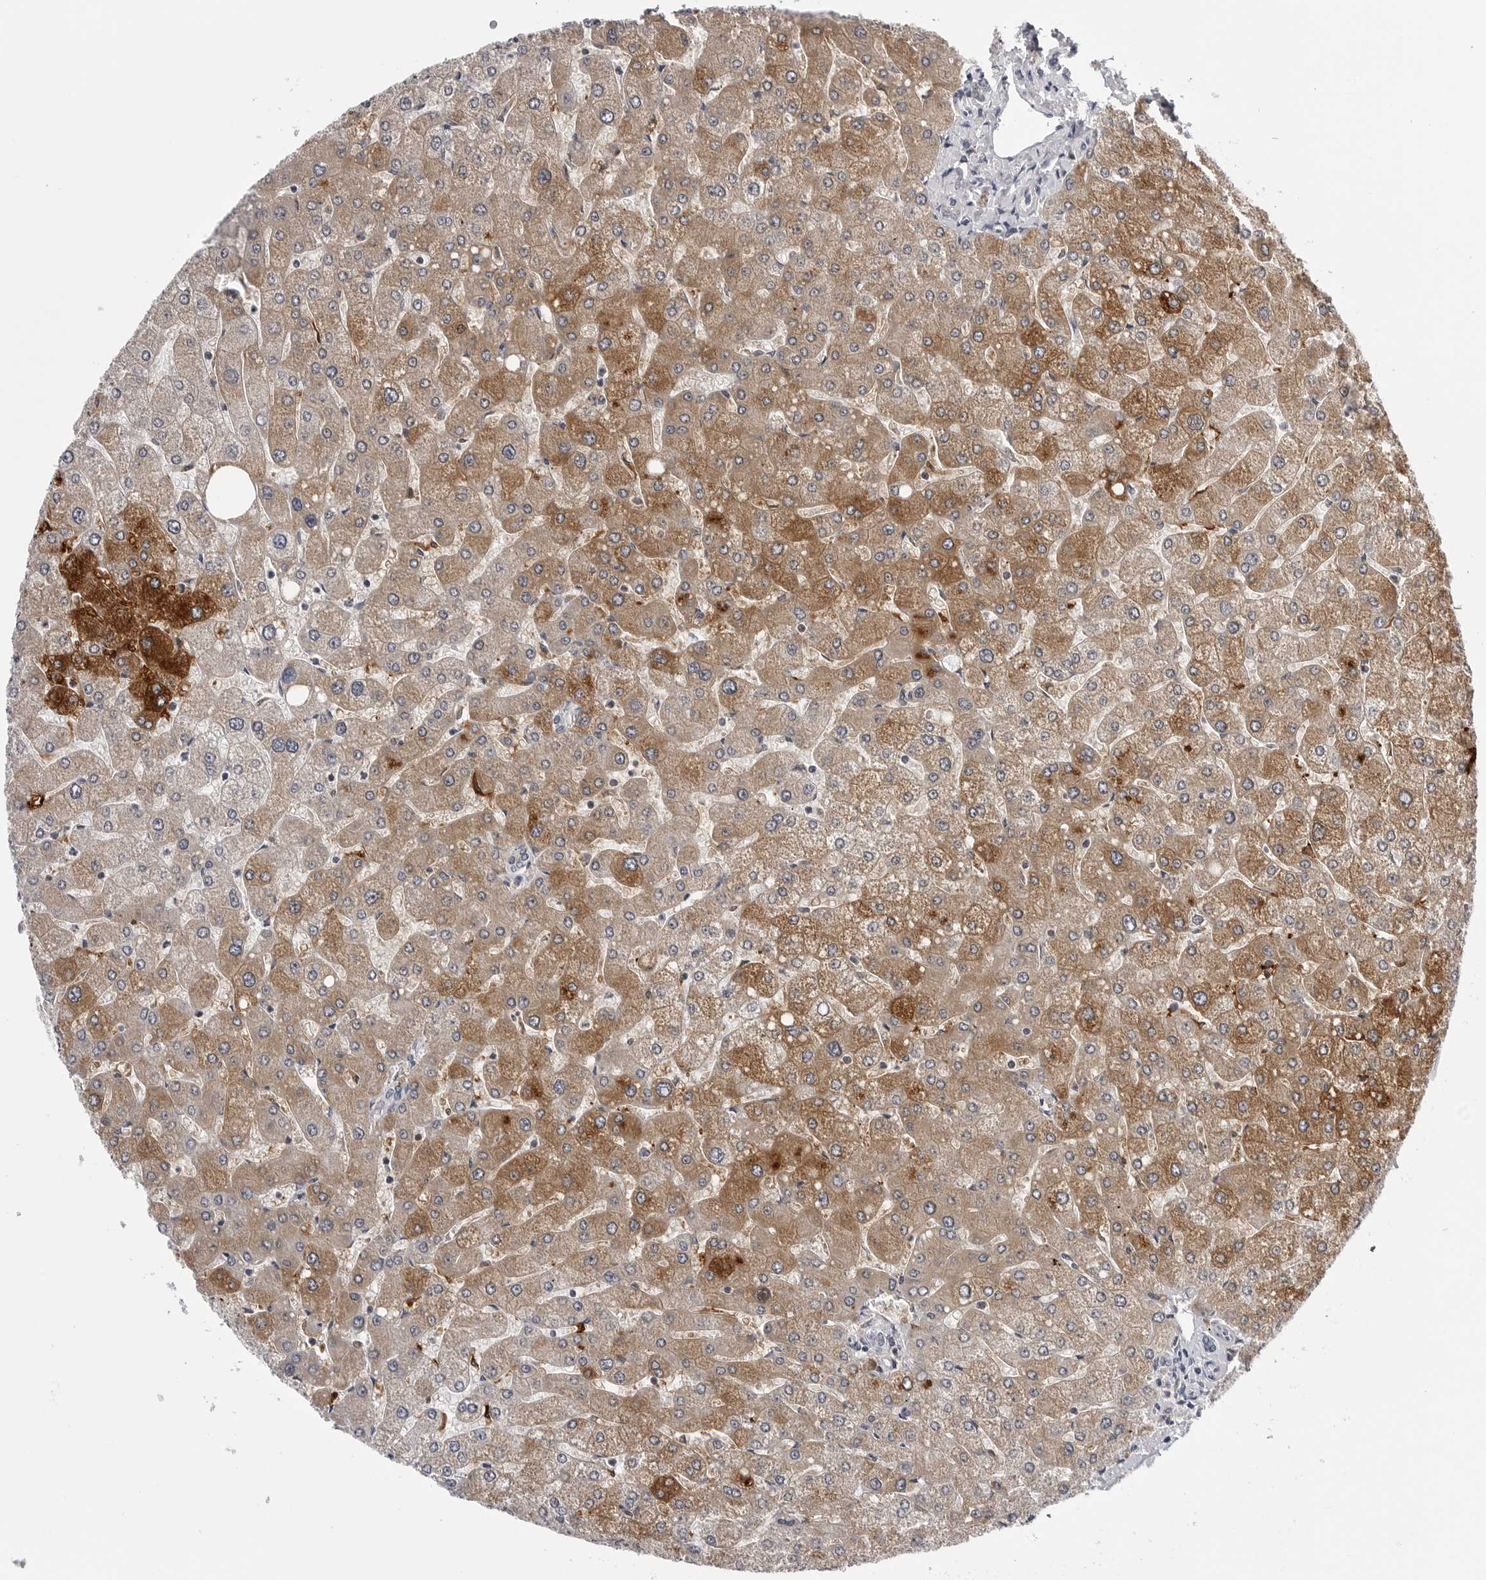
{"staining": {"intensity": "weak", "quantity": "<25%", "location": "cytoplasmic/membranous"}, "tissue": "liver", "cell_type": "Cholangiocytes", "image_type": "normal", "snomed": [{"axis": "morphology", "description": "Normal tissue, NOS"}, {"axis": "topography", "description": "Liver"}], "caption": "Immunohistochemistry photomicrograph of normal liver stained for a protein (brown), which exhibits no positivity in cholangiocytes.", "gene": "CDK20", "patient": {"sex": "male", "age": 55}}